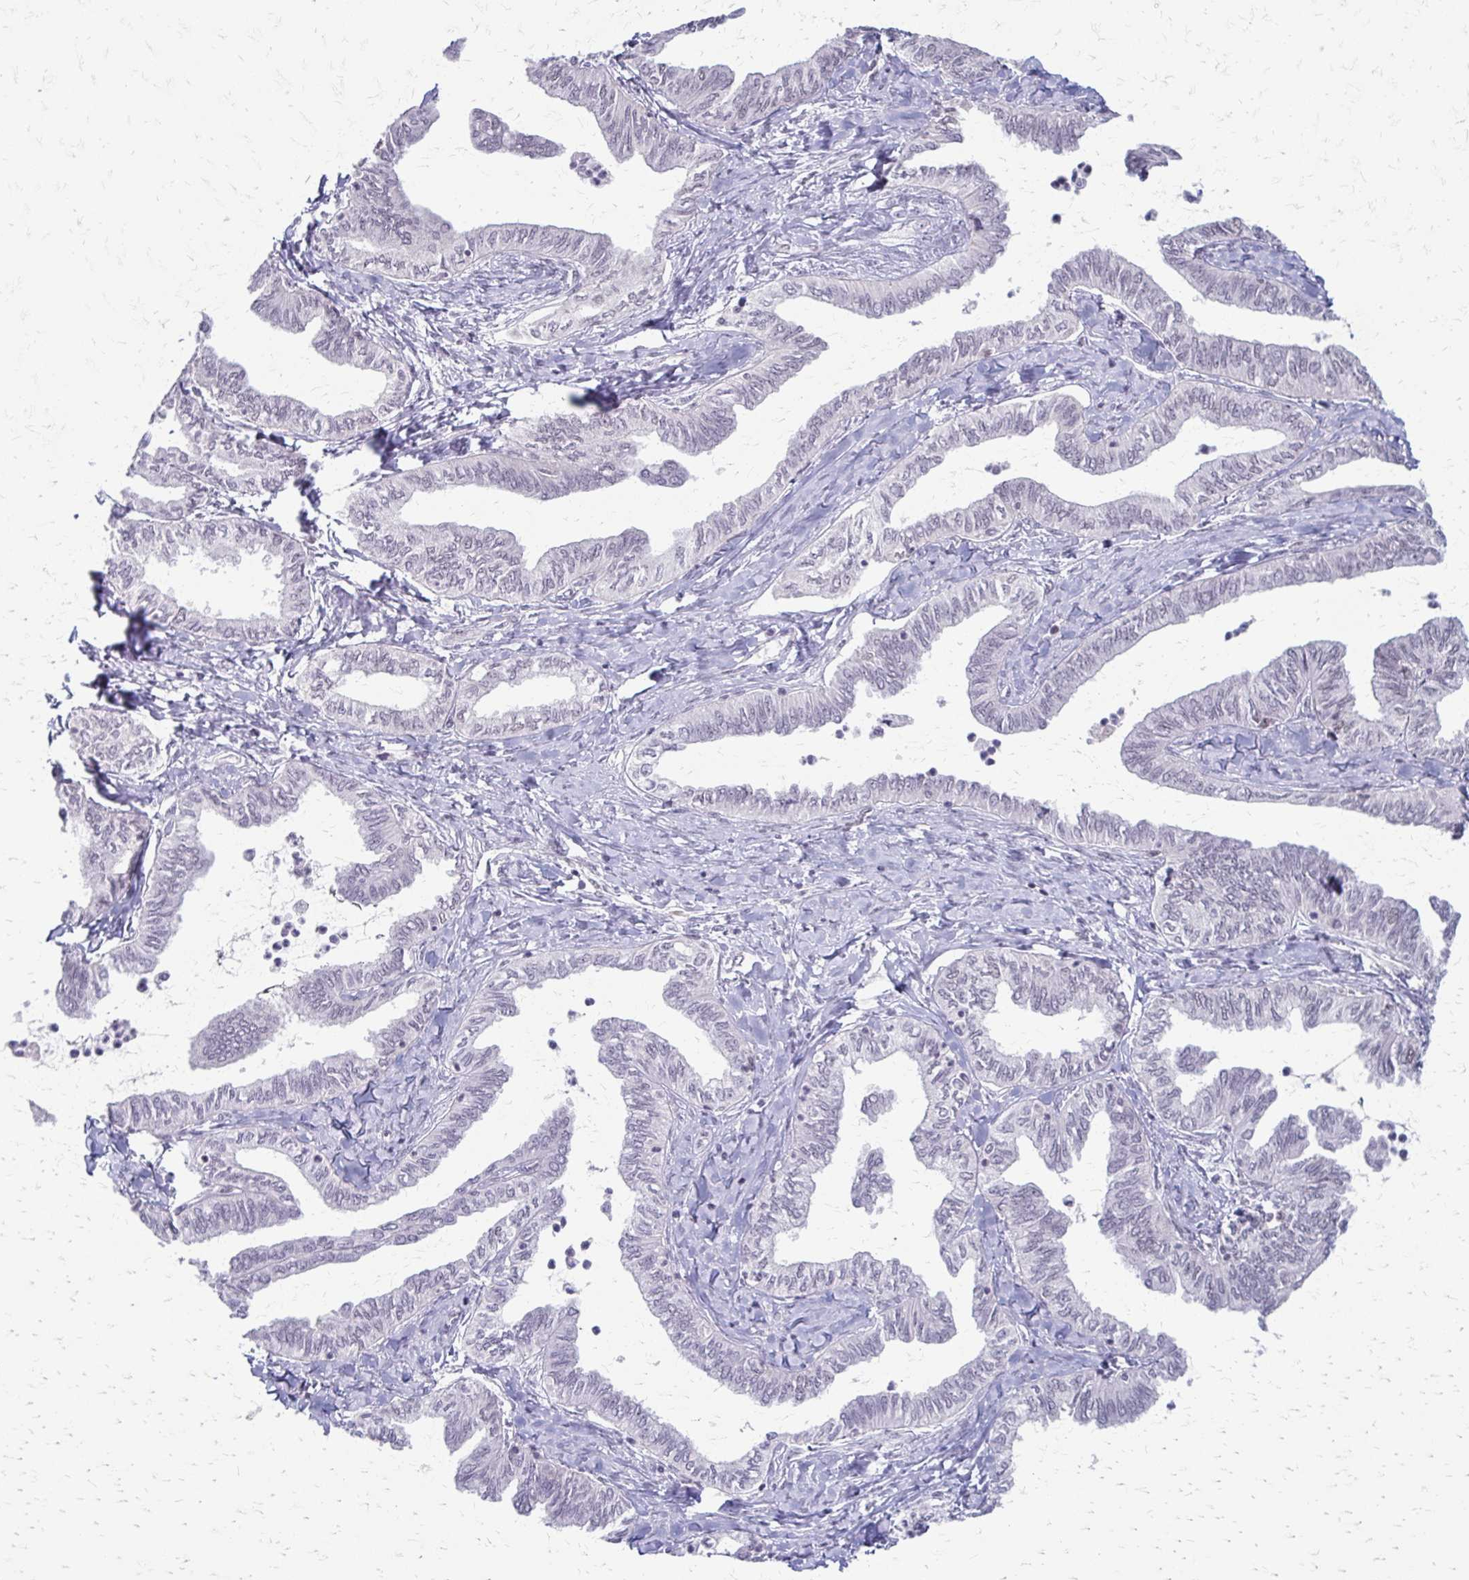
{"staining": {"intensity": "negative", "quantity": "none", "location": "none"}, "tissue": "ovarian cancer", "cell_type": "Tumor cells", "image_type": "cancer", "snomed": [{"axis": "morphology", "description": "Carcinoma, endometroid"}, {"axis": "topography", "description": "Ovary"}], "caption": "DAB immunohistochemical staining of ovarian cancer shows no significant staining in tumor cells.", "gene": "EED", "patient": {"sex": "female", "age": 70}}